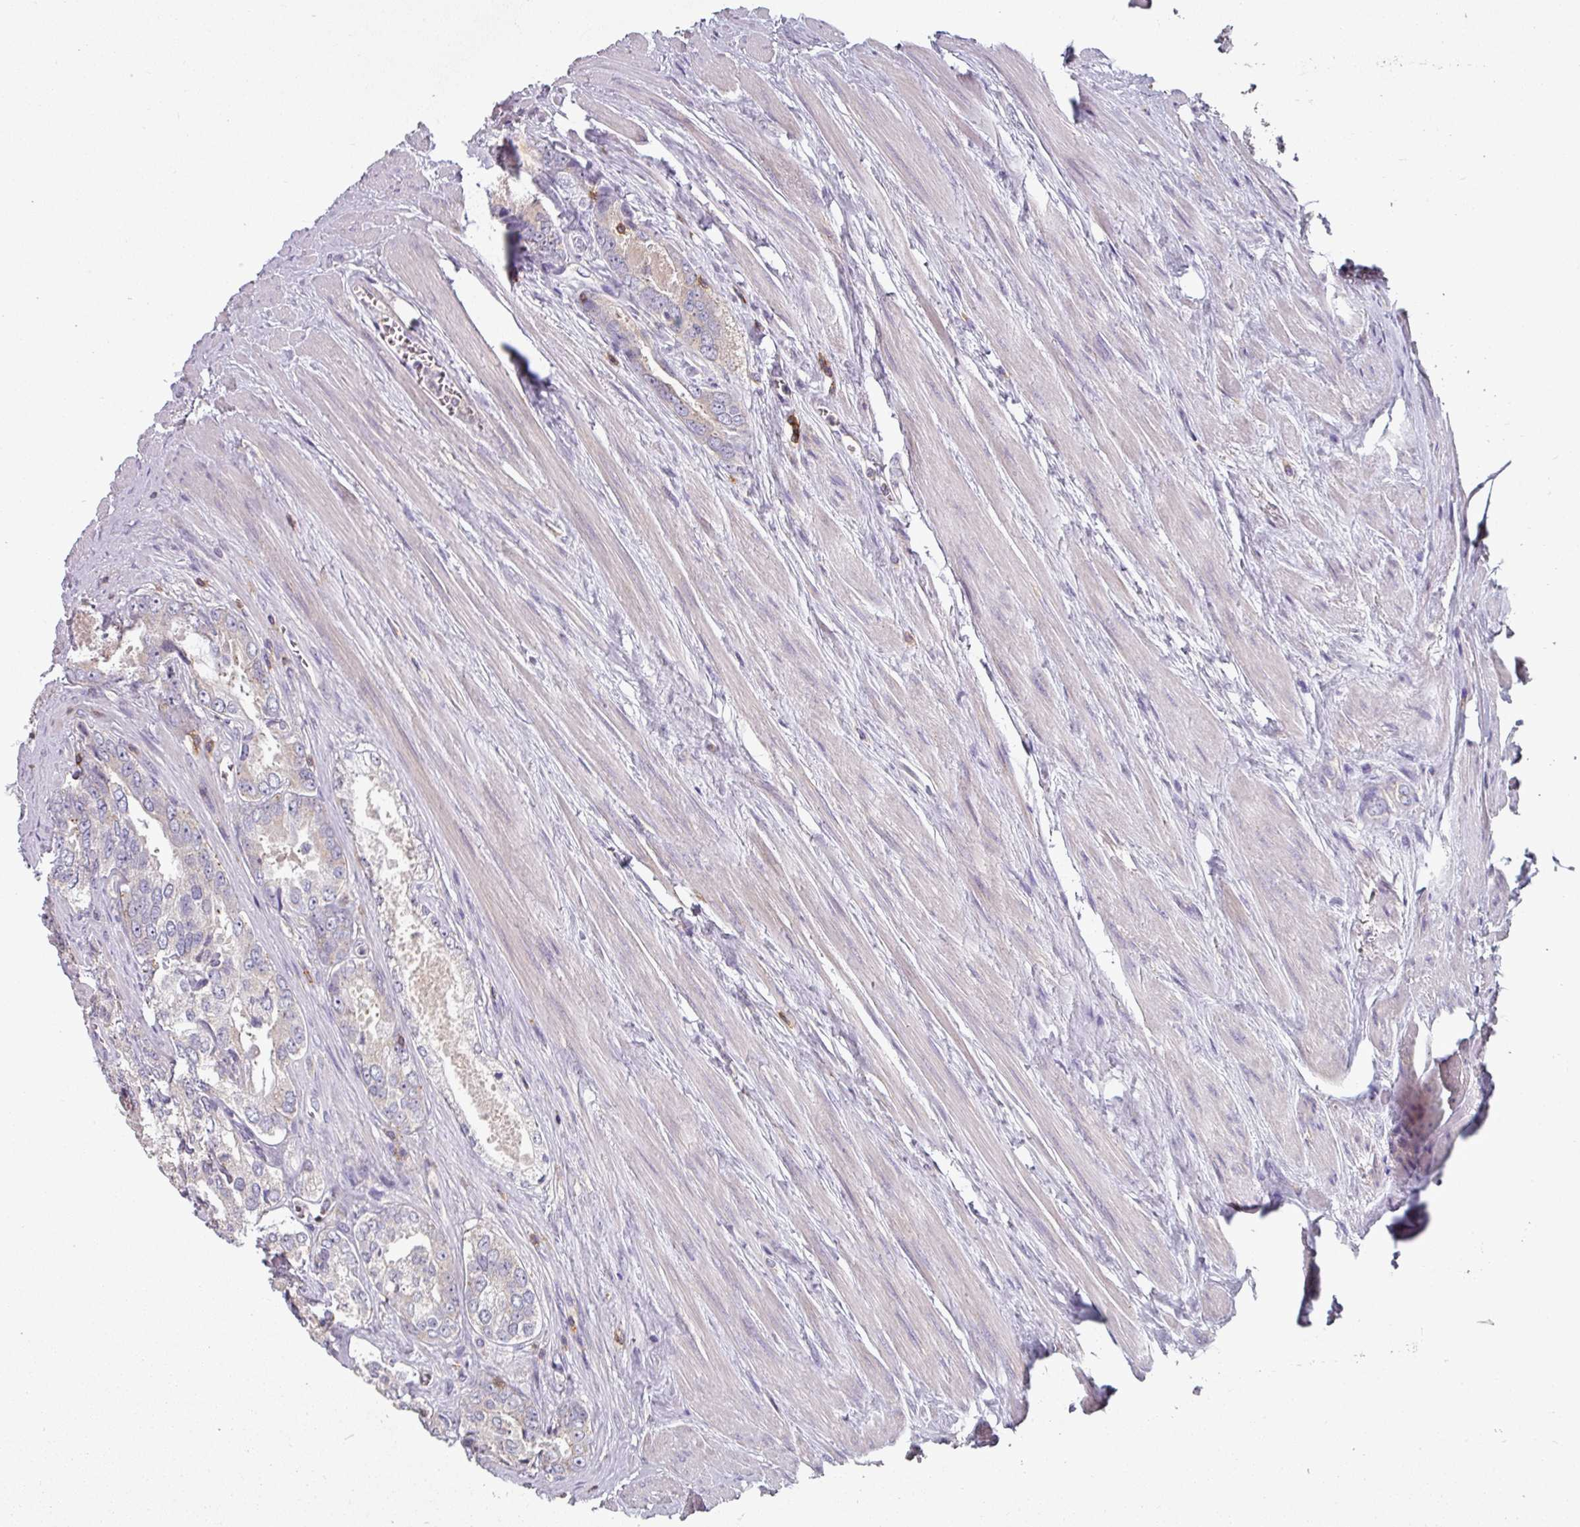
{"staining": {"intensity": "weak", "quantity": "<25%", "location": "cytoplasmic/membranous"}, "tissue": "prostate cancer", "cell_type": "Tumor cells", "image_type": "cancer", "snomed": [{"axis": "morphology", "description": "Adenocarcinoma, Low grade"}, {"axis": "topography", "description": "Prostate"}], "caption": "DAB (3,3'-diaminobenzidine) immunohistochemical staining of human low-grade adenocarcinoma (prostate) shows no significant staining in tumor cells. (DAB IHC with hematoxylin counter stain).", "gene": "CD3G", "patient": {"sex": "male", "age": 68}}